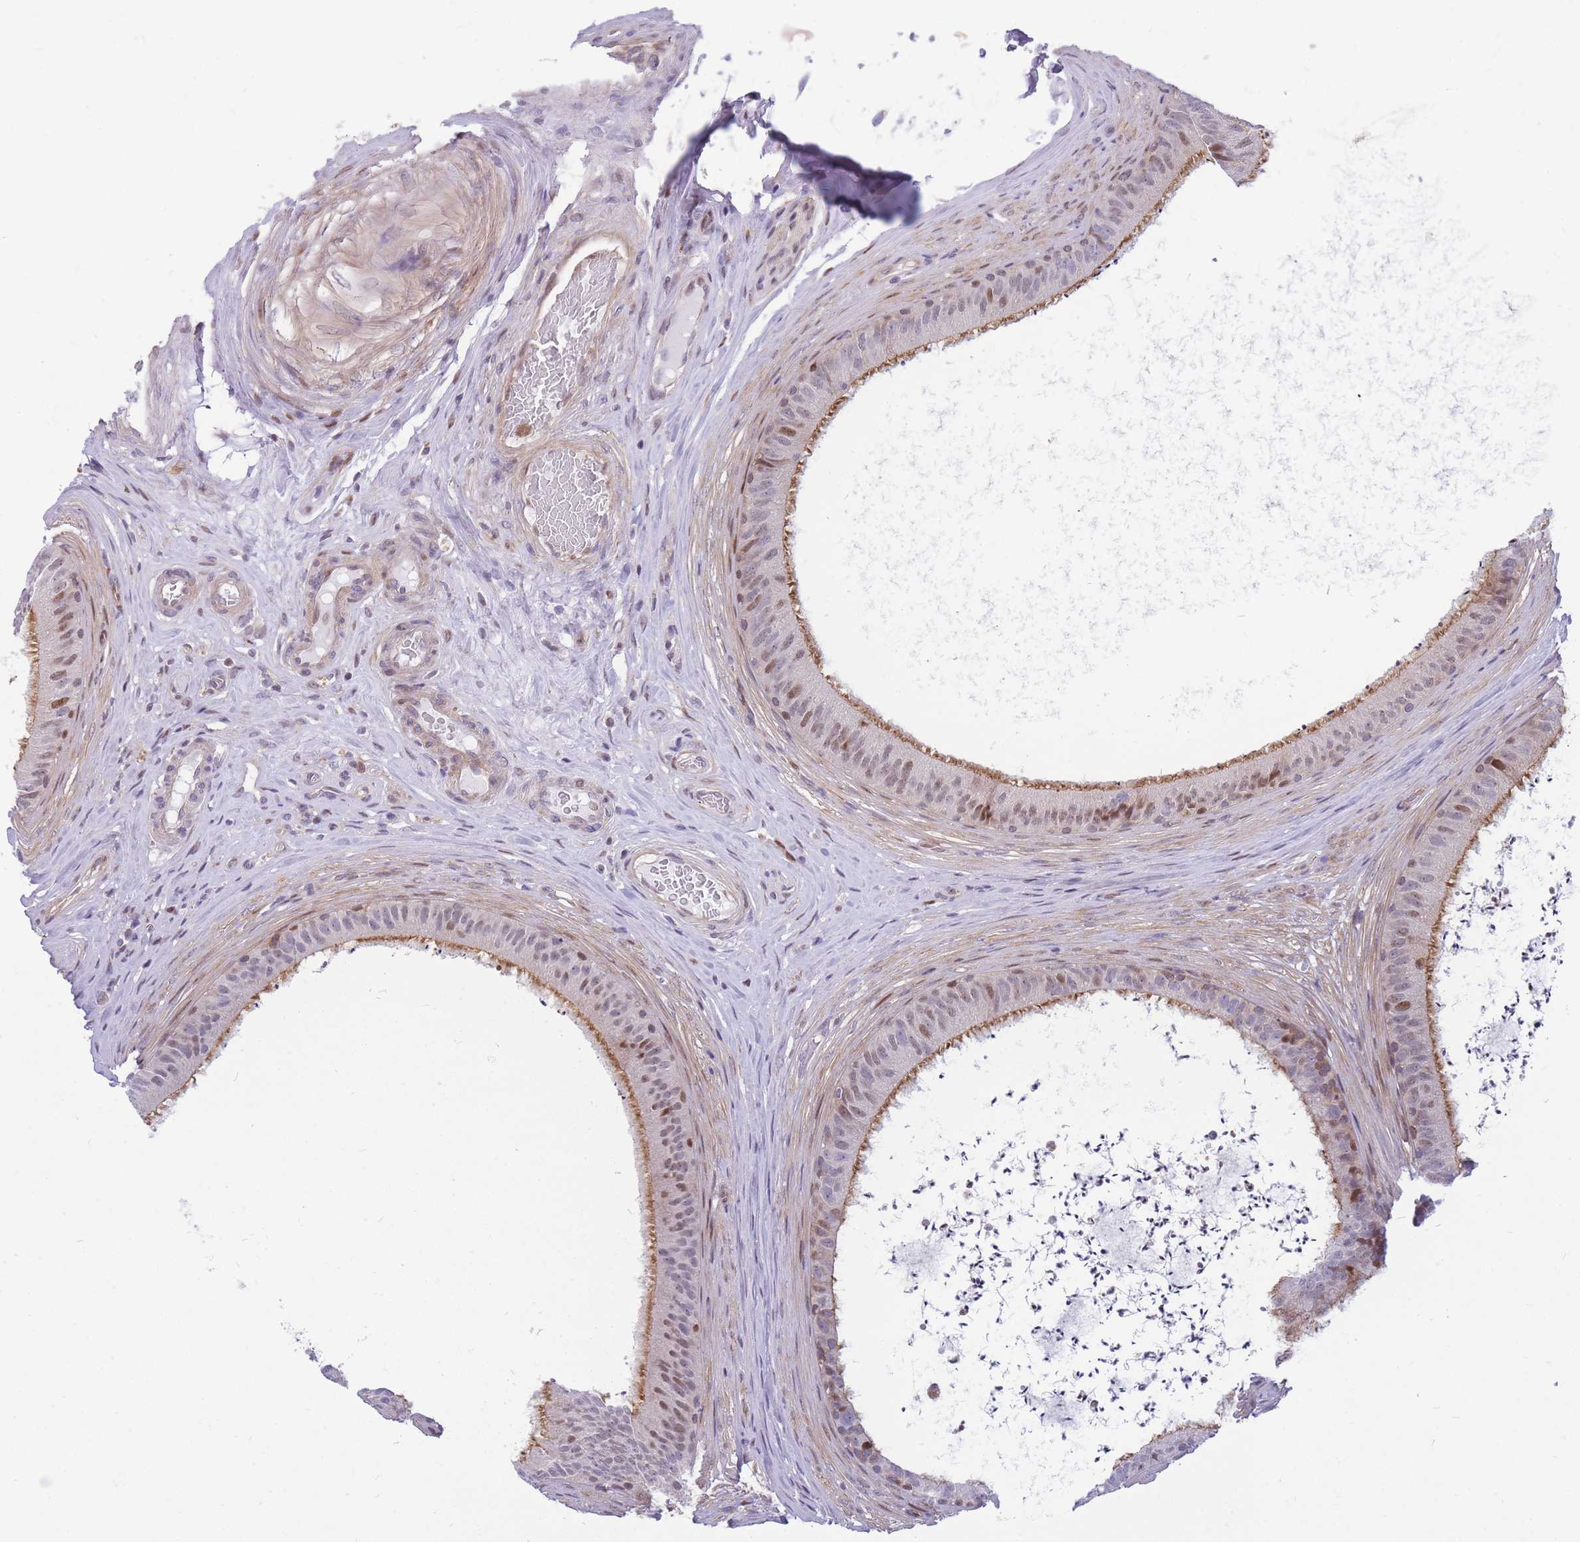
{"staining": {"intensity": "moderate", "quantity": "25%-75%", "location": "cytoplasmic/membranous,nuclear"}, "tissue": "epididymis", "cell_type": "Glandular cells", "image_type": "normal", "snomed": [{"axis": "morphology", "description": "Normal tissue, NOS"}, {"axis": "topography", "description": "Testis"}, {"axis": "topography", "description": "Epididymis"}], "caption": "Immunohistochemical staining of unremarkable human epididymis displays 25%-75% levels of moderate cytoplasmic/membranous,nuclear protein staining in about 25%-75% of glandular cells. The staining is performed using DAB (3,3'-diaminobenzidine) brown chromogen to label protein expression. The nuclei are counter-stained blue using hematoxylin.", "gene": "CRACD", "patient": {"sex": "male", "age": 41}}